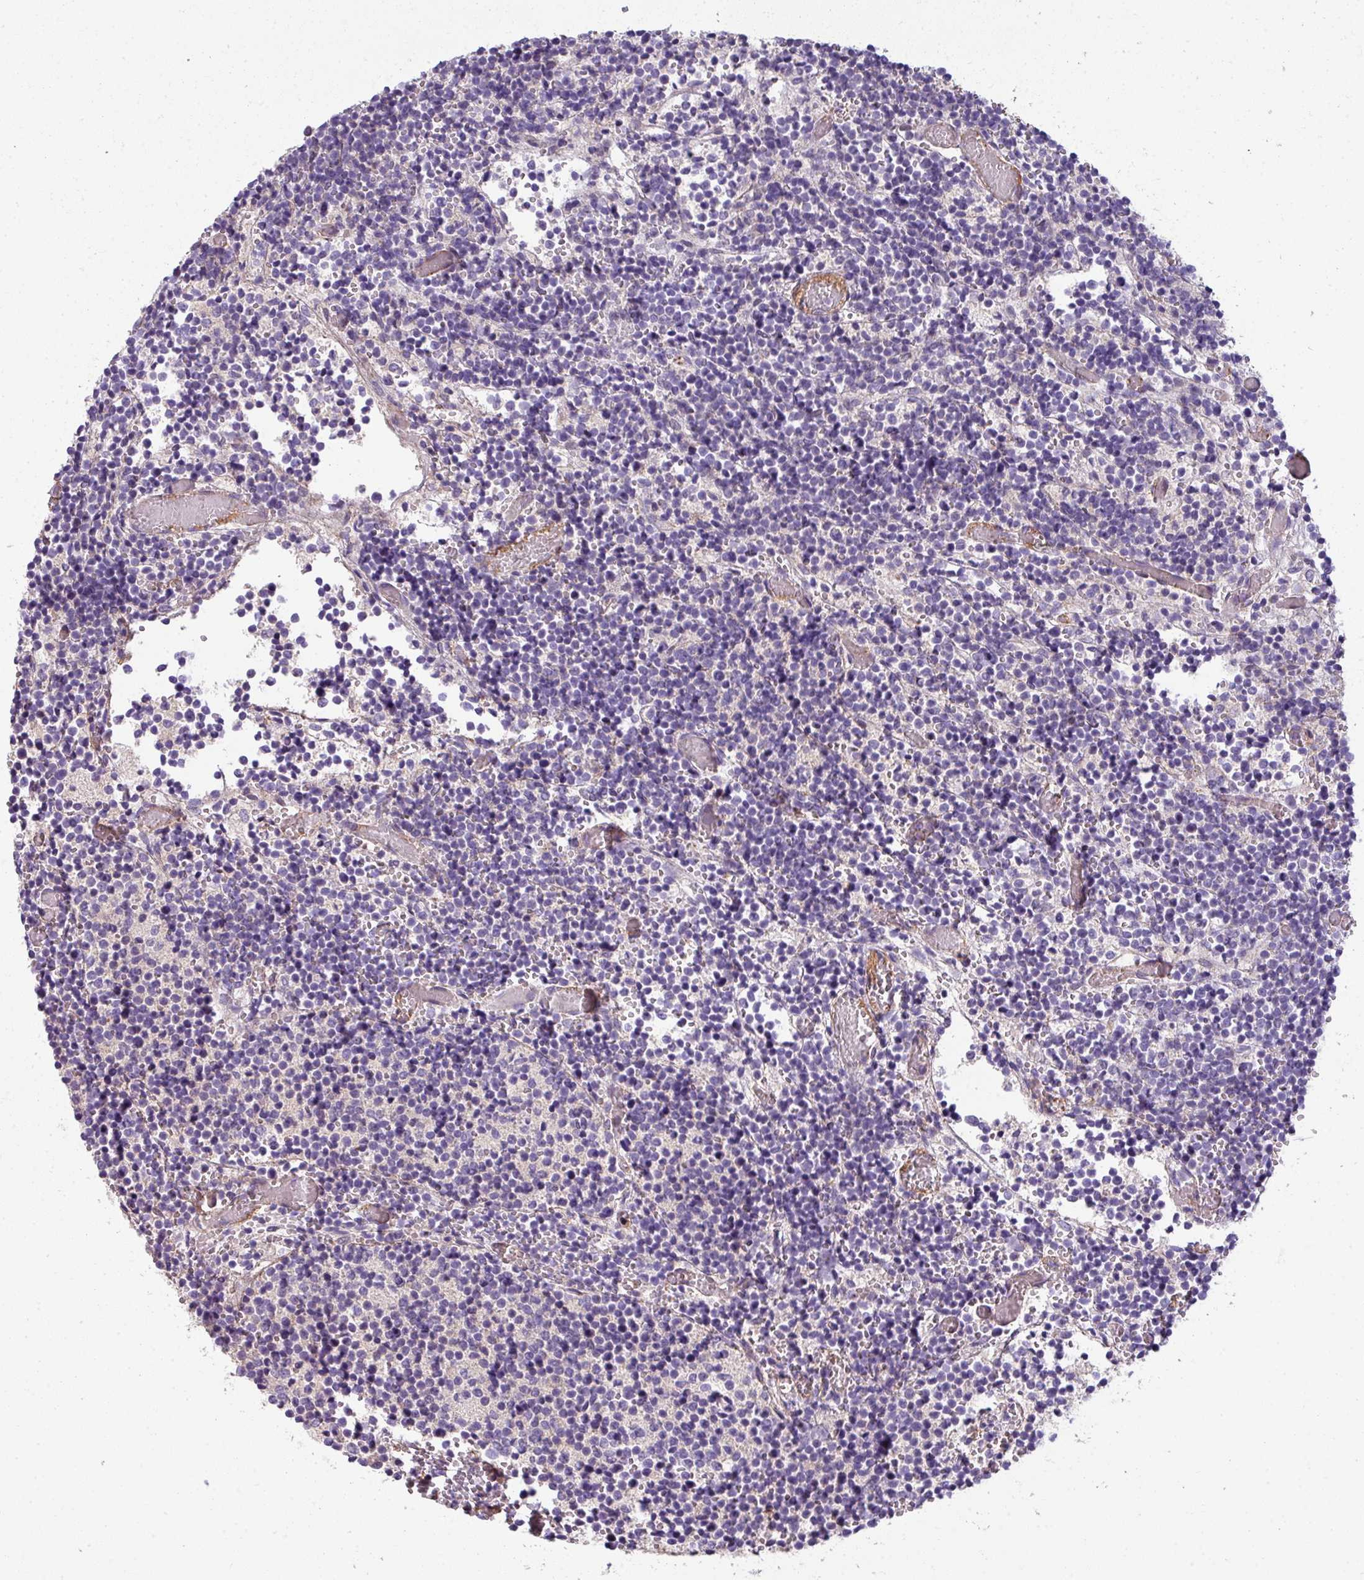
{"staining": {"intensity": "negative", "quantity": "none", "location": "none"}, "tissue": "glioma", "cell_type": "Tumor cells", "image_type": "cancer", "snomed": [{"axis": "morphology", "description": "Glioma, malignant, Low grade"}, {"axis": "topography", "description": "Brain"}], "caption": "Immunohistochemistry of glioma exhibits no expression in tumor cells.", "gene": "PALS2", "patient": {"sex": "female", "age": 1}}